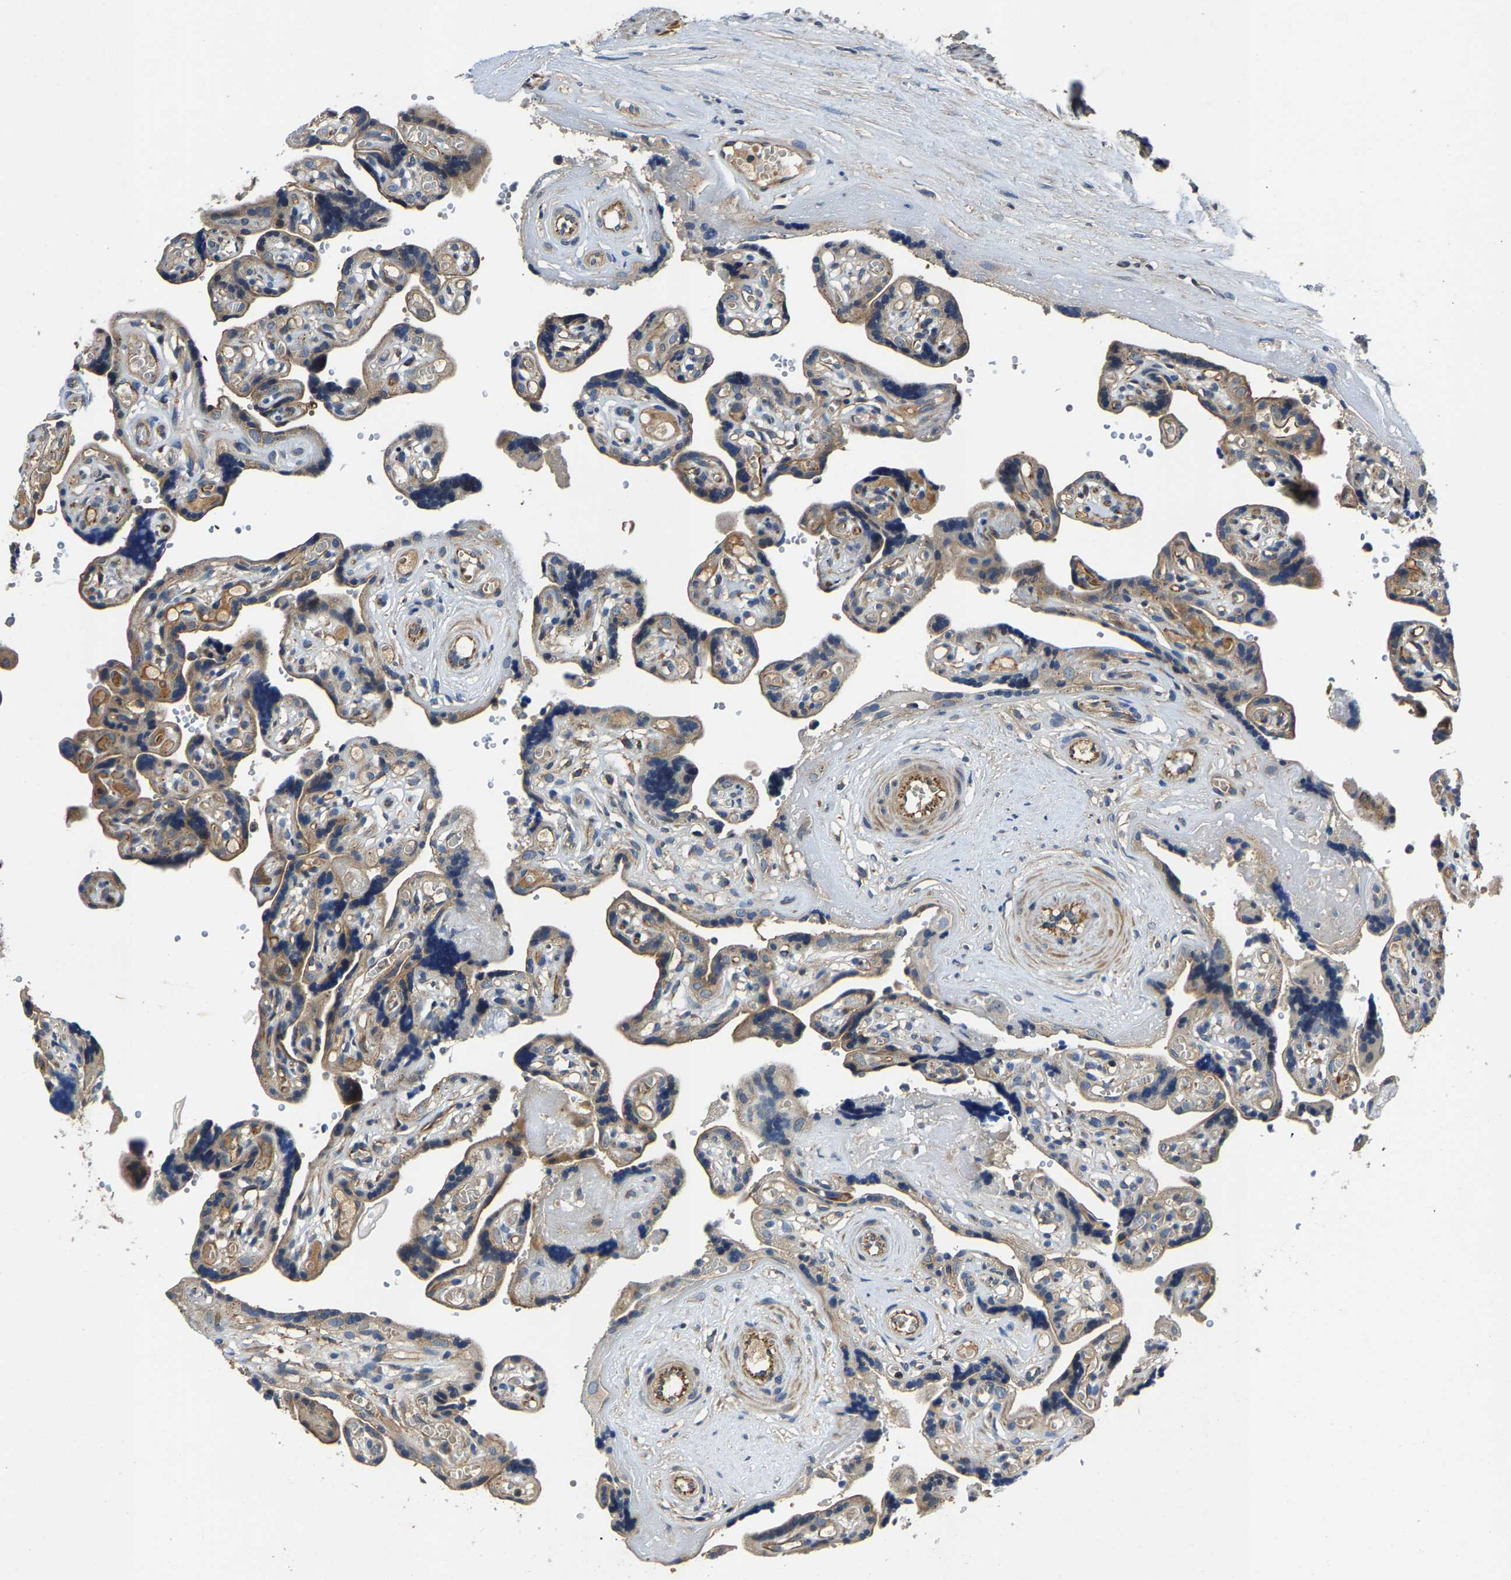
{"staining": {"intensity": "moderate", "quantity": ">75%", "location": "cytoplasmic/membranous"}, "tissue": "placenta", "cell_type": "Decidual cells", "image_type": "normal", "snomed": [{"axis": "morphology", "description": "Normal tissue, NOS"}, {"axis": "topography", "description": "Placenta"}], "caption": "Immunohistochemical staining of unremarkable placenta exhibits >75% levels of moderate cytoplasmic/membranous protein staining in approximately >75% of decidual cells.", "gene": "AGBL3", "patient": {"sex": "female", "age": 30}}